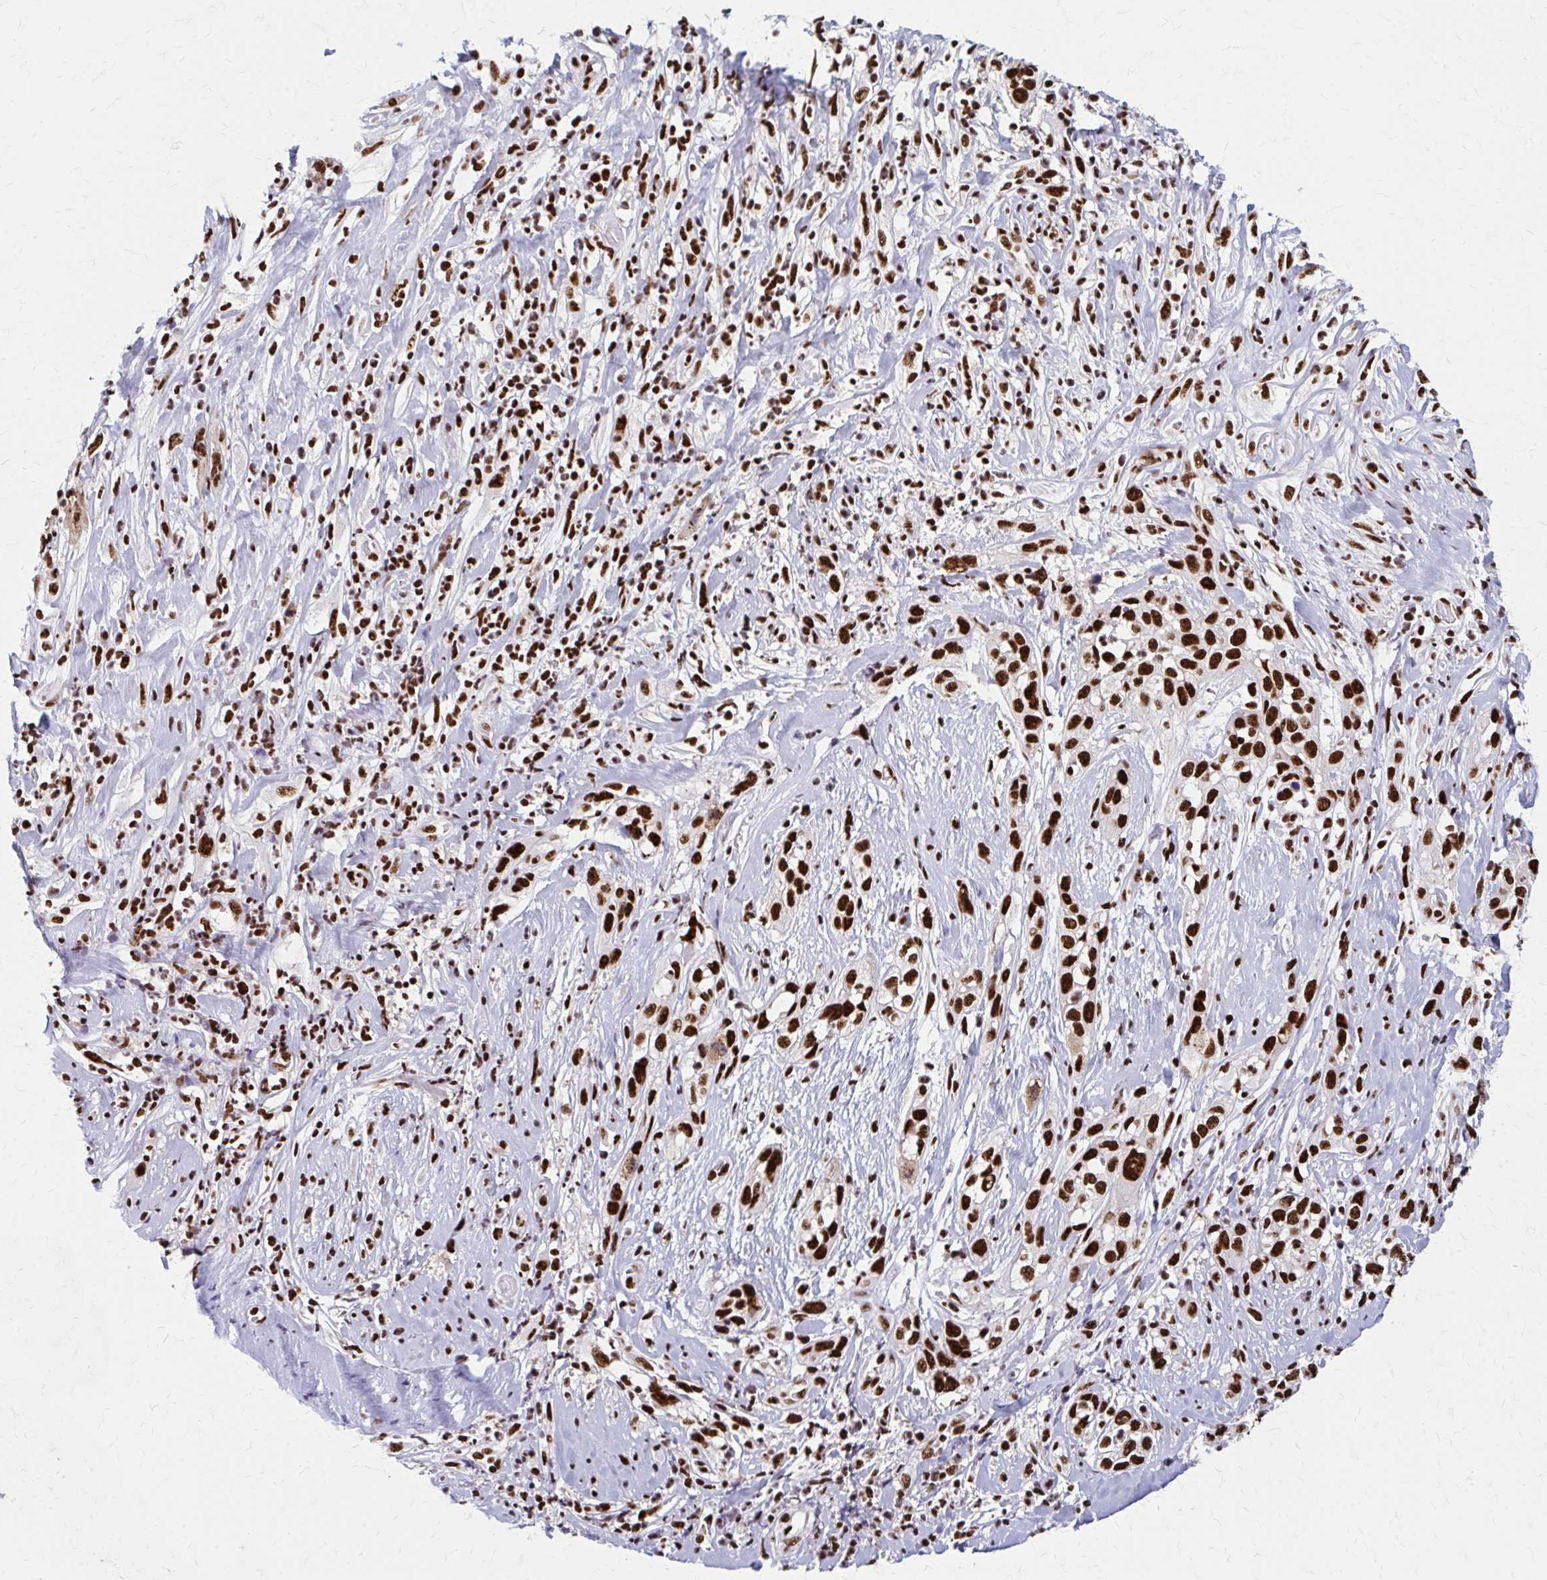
{"staining": {"intensity": "strong", "quantity": ">75%", "location": "nuclear"}, "tissue": "skin cancer", "cell_type": "Tumor cells", "image_type": "cancer", "snomed": [{"axis": "morphology", "description": "Squamous cell carcinoma, NOS"}, {"axis": "topography", "description": "Skin"}], "caption": "High-magnification brightfield microscopy of skin squamous cell carcinoma stained with DAB (3,3'-diaminobenzidine) (brown) and counterstained with hematoxylin (blue). tumor cells exhibit strong nuclear expression is appreciated in about>75% of cells.", "gene": "CNKSR3", "patient": {"sex": "male", "age": 82}}